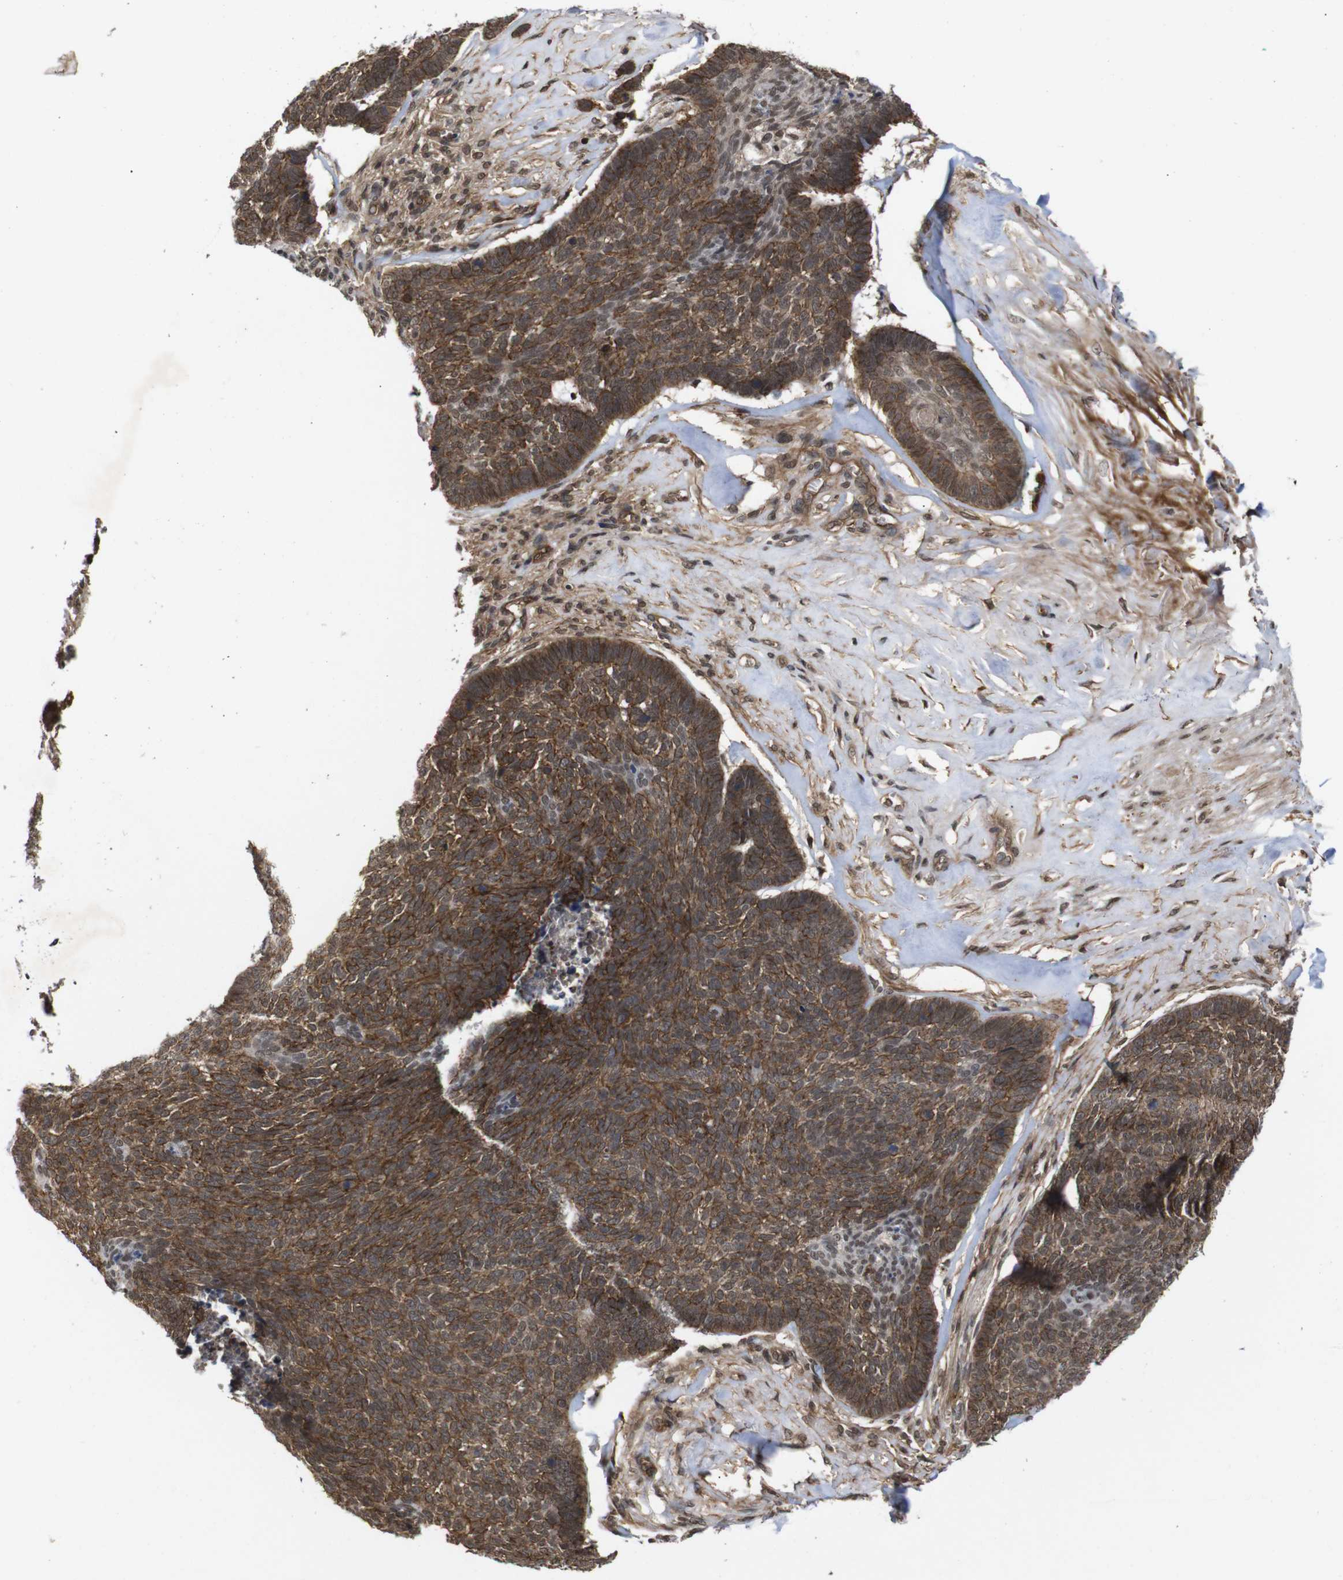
{"staining": {"intensity": "moderate", "quantity": ">75%", "location": "cytoplasmic/membranous"}, "tissue": "skin cancer", "cell_type": "Tumor cells", "image_type": "cancer", "snomed": [{"axis": "morphology", "description": "Basal cell carcinoma"}, {"axis": "topography", "description": "Skin"}], "caption": "Immunohistochemistry photomicrograph of skin basal cell carcinoma stained for a protein (brown), which displays medium levels of moderate cytoplasmic/membranous positivity in approximately >75% of tumor cells.", "gene": "NANOS1", "patient": {"sex": "male", "age": 84}}